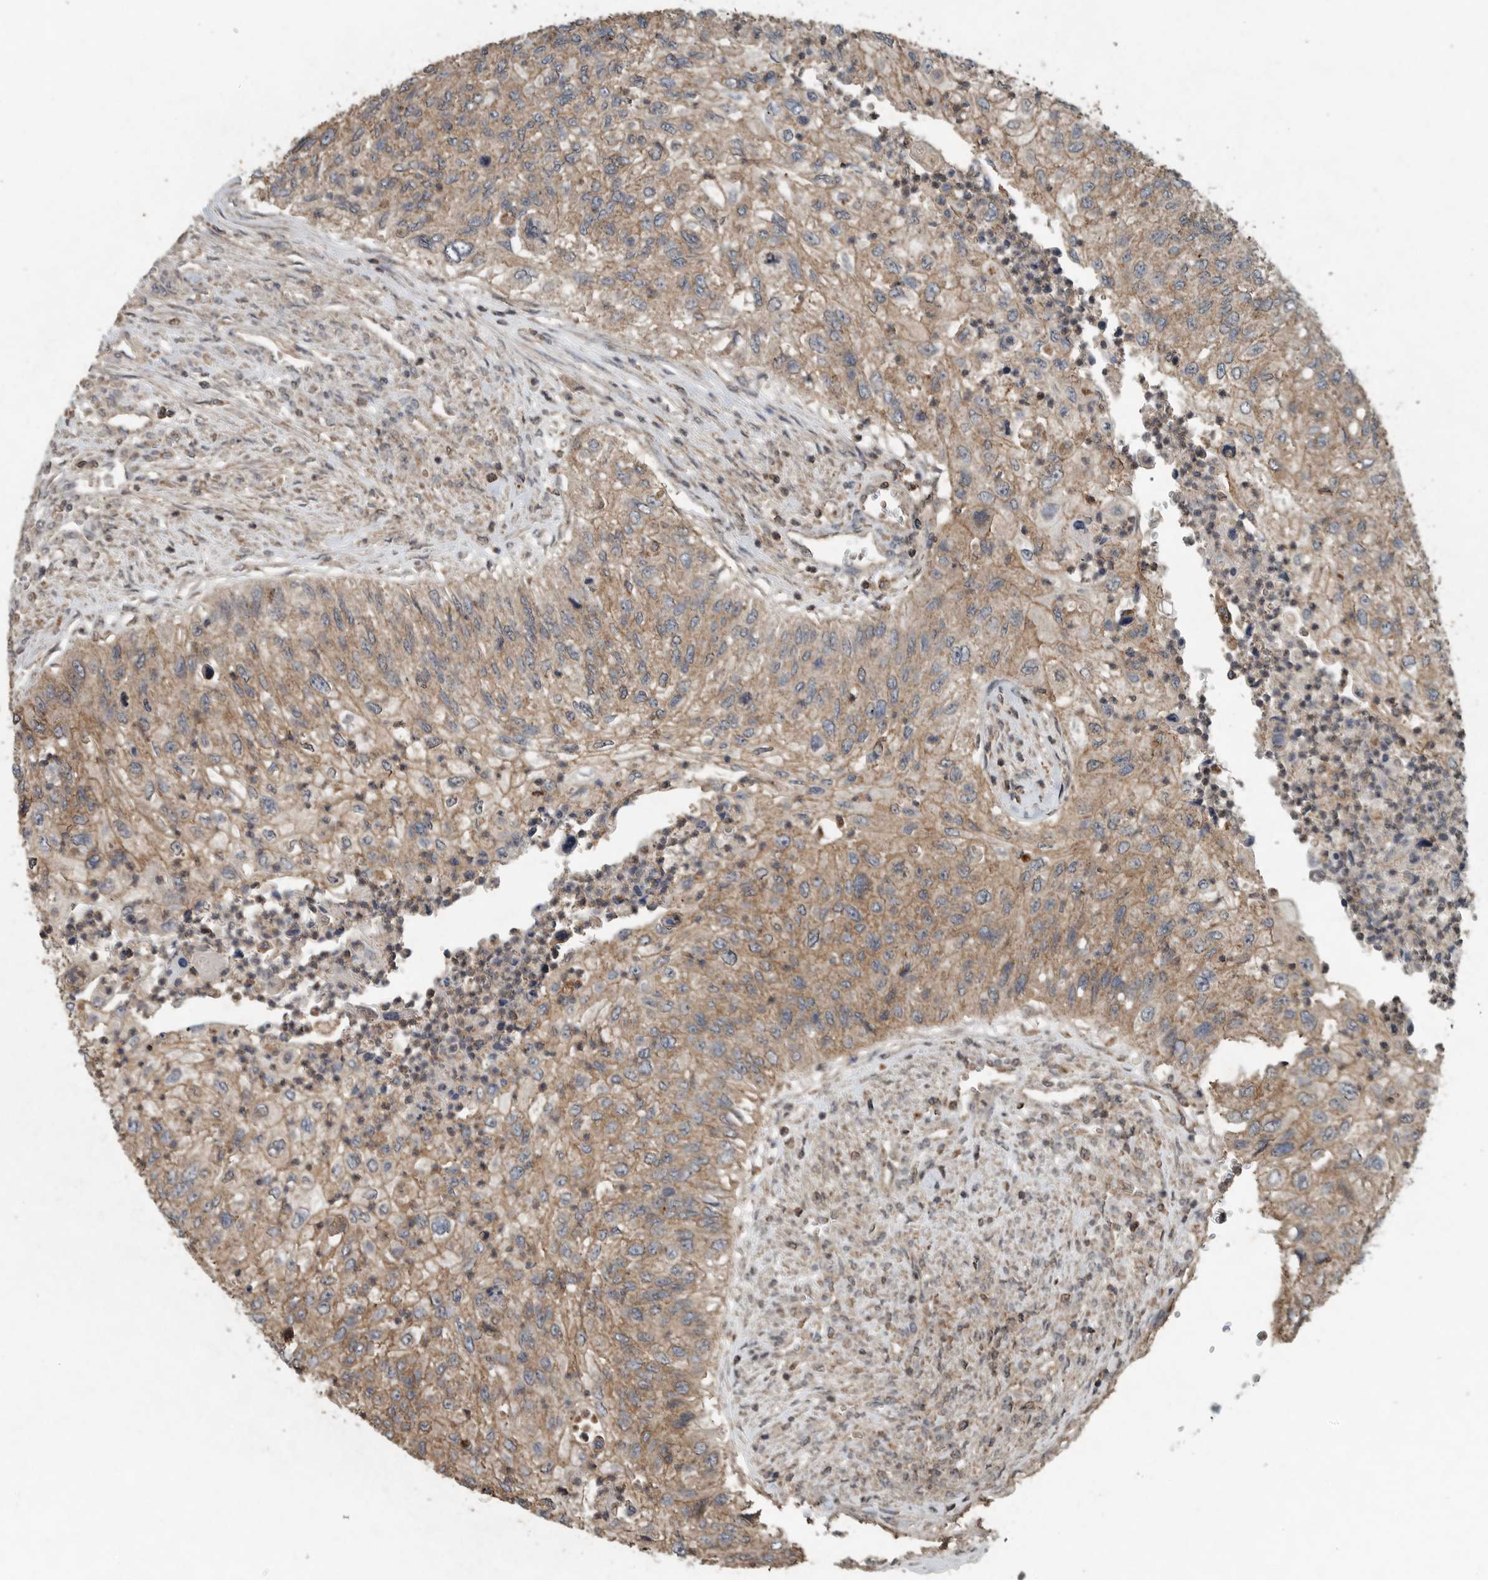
{"staining": {"intensity": "moderate", "quantity": ">75%", "location": "cytoplasmic/membranous"}, "tissue": "urothelial cancer", "cell_type": "Tumor cells", "image_type": "cancer", "snomed": [{"axis": "morphology", "description": "Urothelial carcinoma, High grade"}, {"axis": "topography", "description": "Urinary bladder"}], "caption": "This is a photomicrograph of immunohistochemistry staining of urothelial cancer, which shows moderate expression in the cytoplasmic/membranous of tumor cells.", "gene": "IL6ST", "patient": {"sex": "female", "age": 60}}